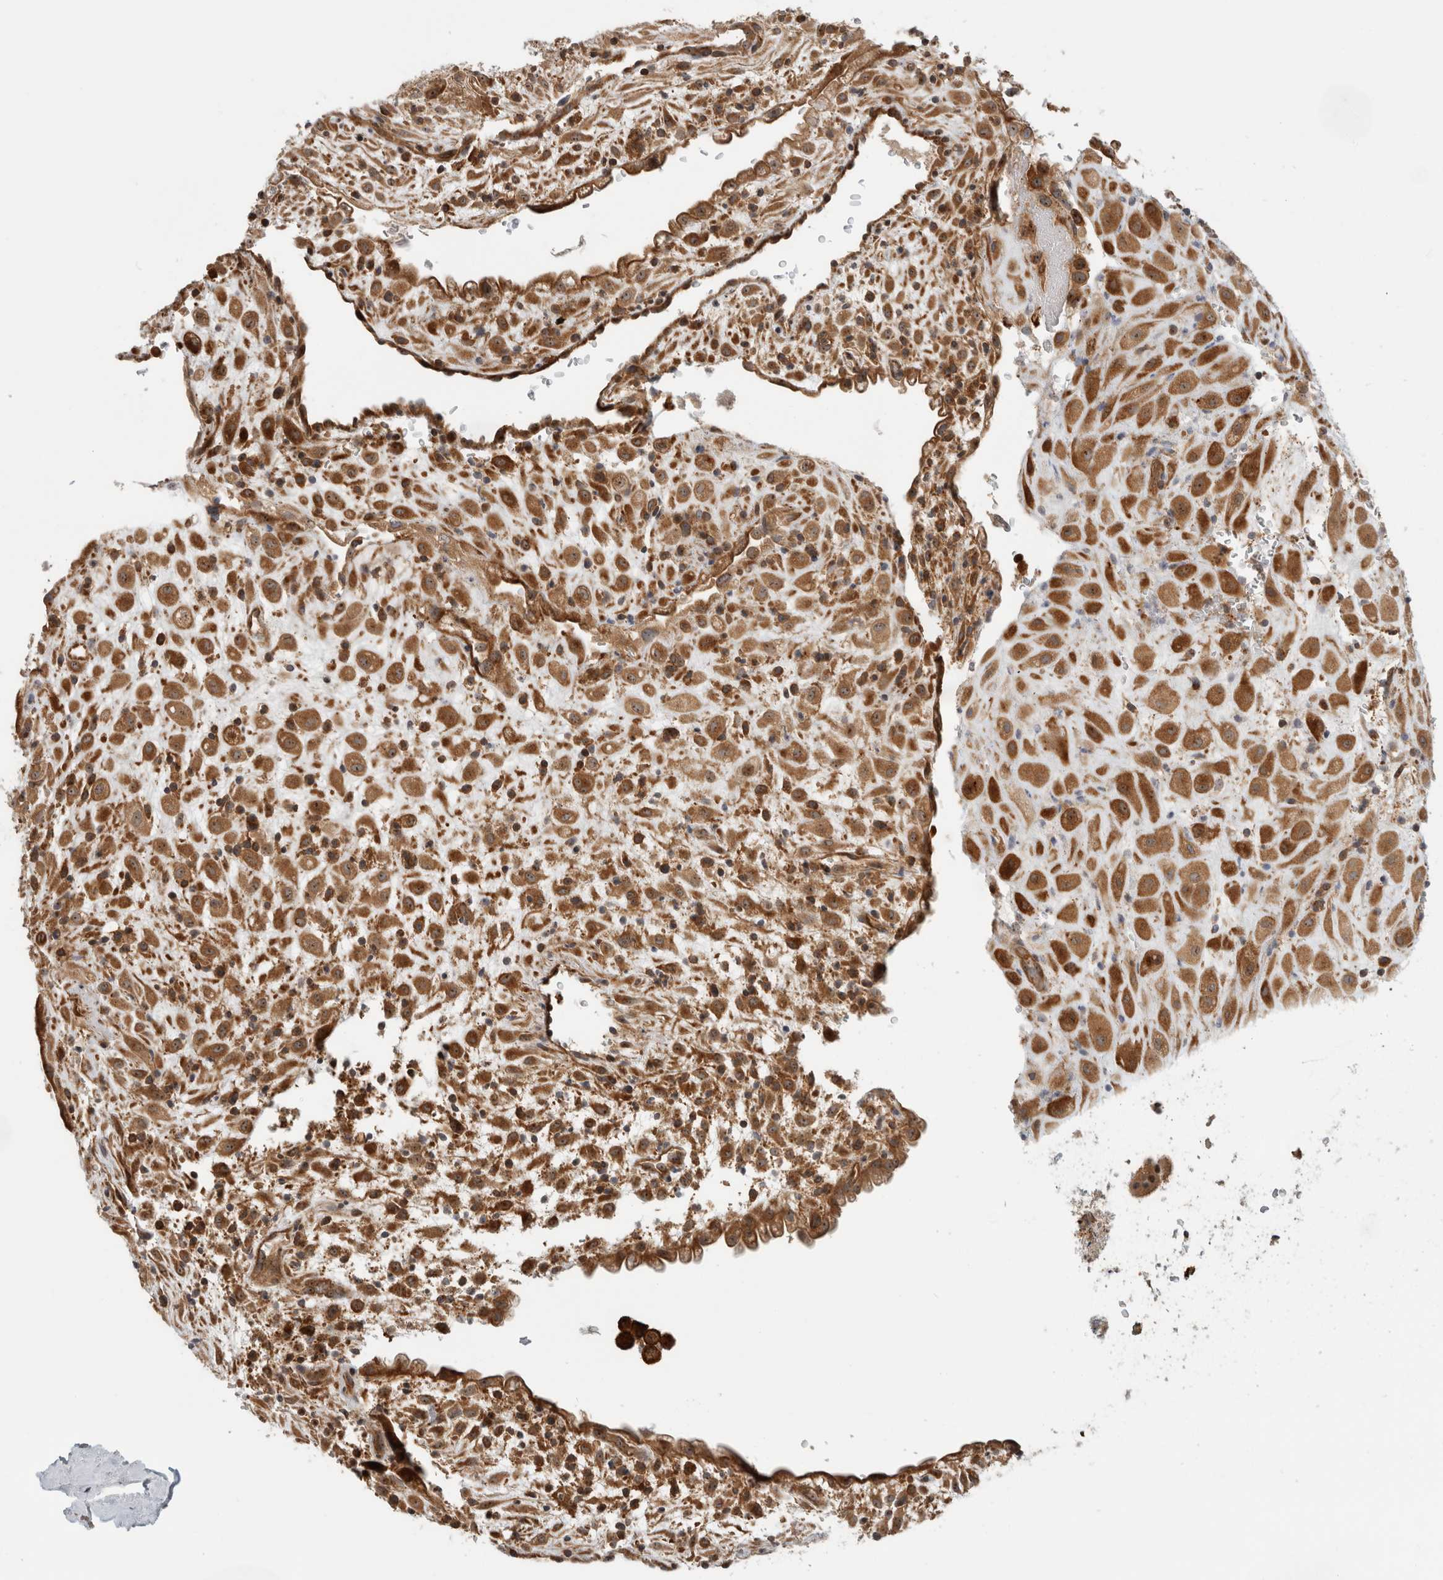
{"staining": {"intensity": "moderate", "quantity": ">75%", "location": "cytoplasmic/membranous,nuclear"}, "tissue": "placenta", "cell_type": "Decidual cells", "image_type": "normal", "snomed": [{"axis": "morphology", "description": "Normal tissue, NOS"}, {"axis": "topography", "description": "Placenta"}], "caption": "A high-resolution image shows immunohistochemistry staining of normal placenta, which displays moderate cytoplasmic/membranous,nuclear expression in about >75% of decidual cells.", "gene": "WASF2", "patient": {"sex": "female", "age": 35}}